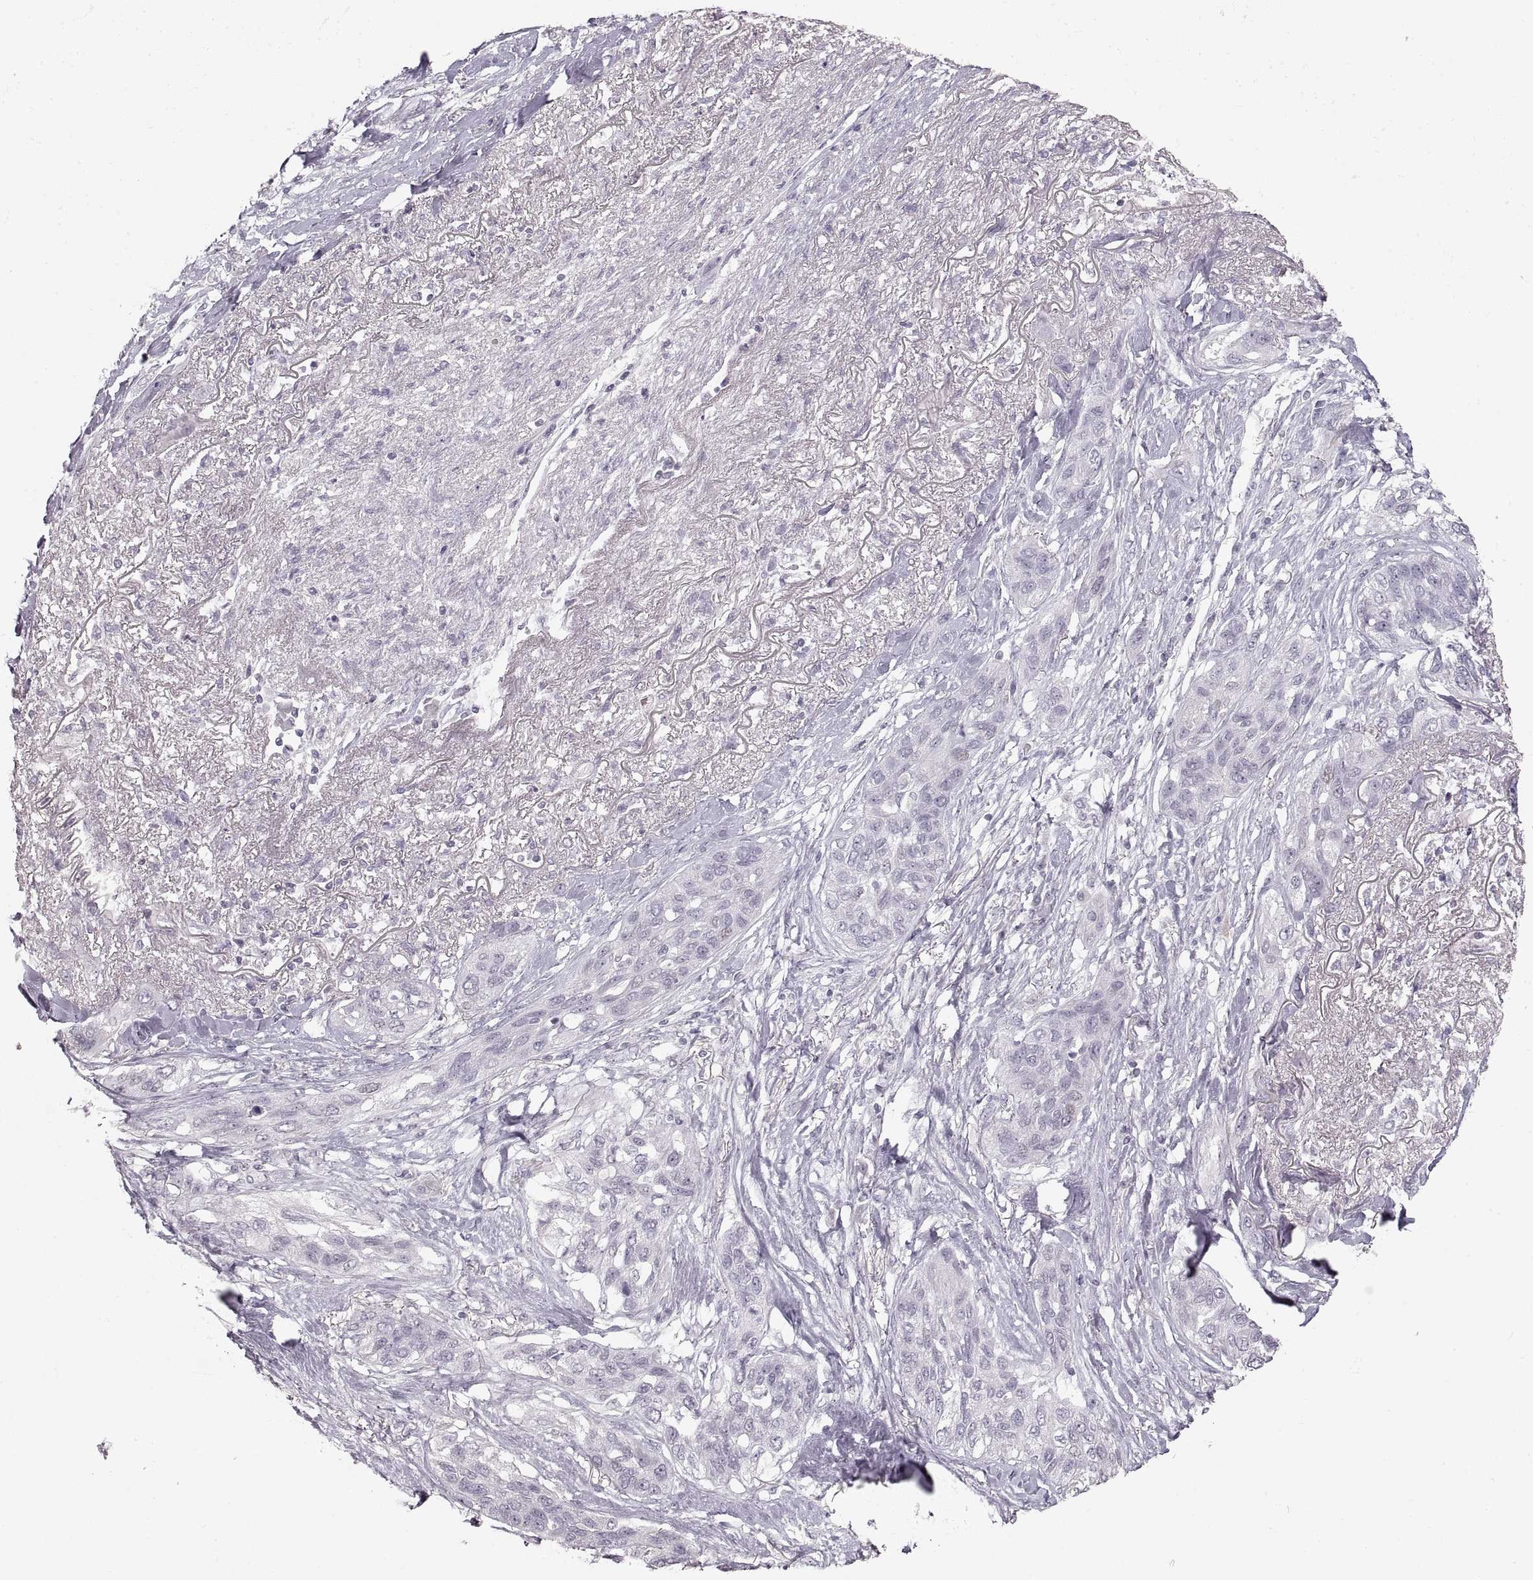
{"staining": {"intensity": "negative", "quantity": "none", "location": "none"}, "tissue": "lung cancer", "cell_type": "Tumor cells", "image_type": "cancer", "snomed": [{"axis": "morphology", "description": "Squamous cell carcinoma, NOS"}, {"axis": "topography", "description": "Lung"}], "caption": "This image is of lung cancer stained with immunohistochemistry (IHC) to label a protein in brown with the nuclei are counter-stained blue. There is no expression in tumor cells.", "gene": "PCSK2", "patient": {"sex": "female", "age": 70}}